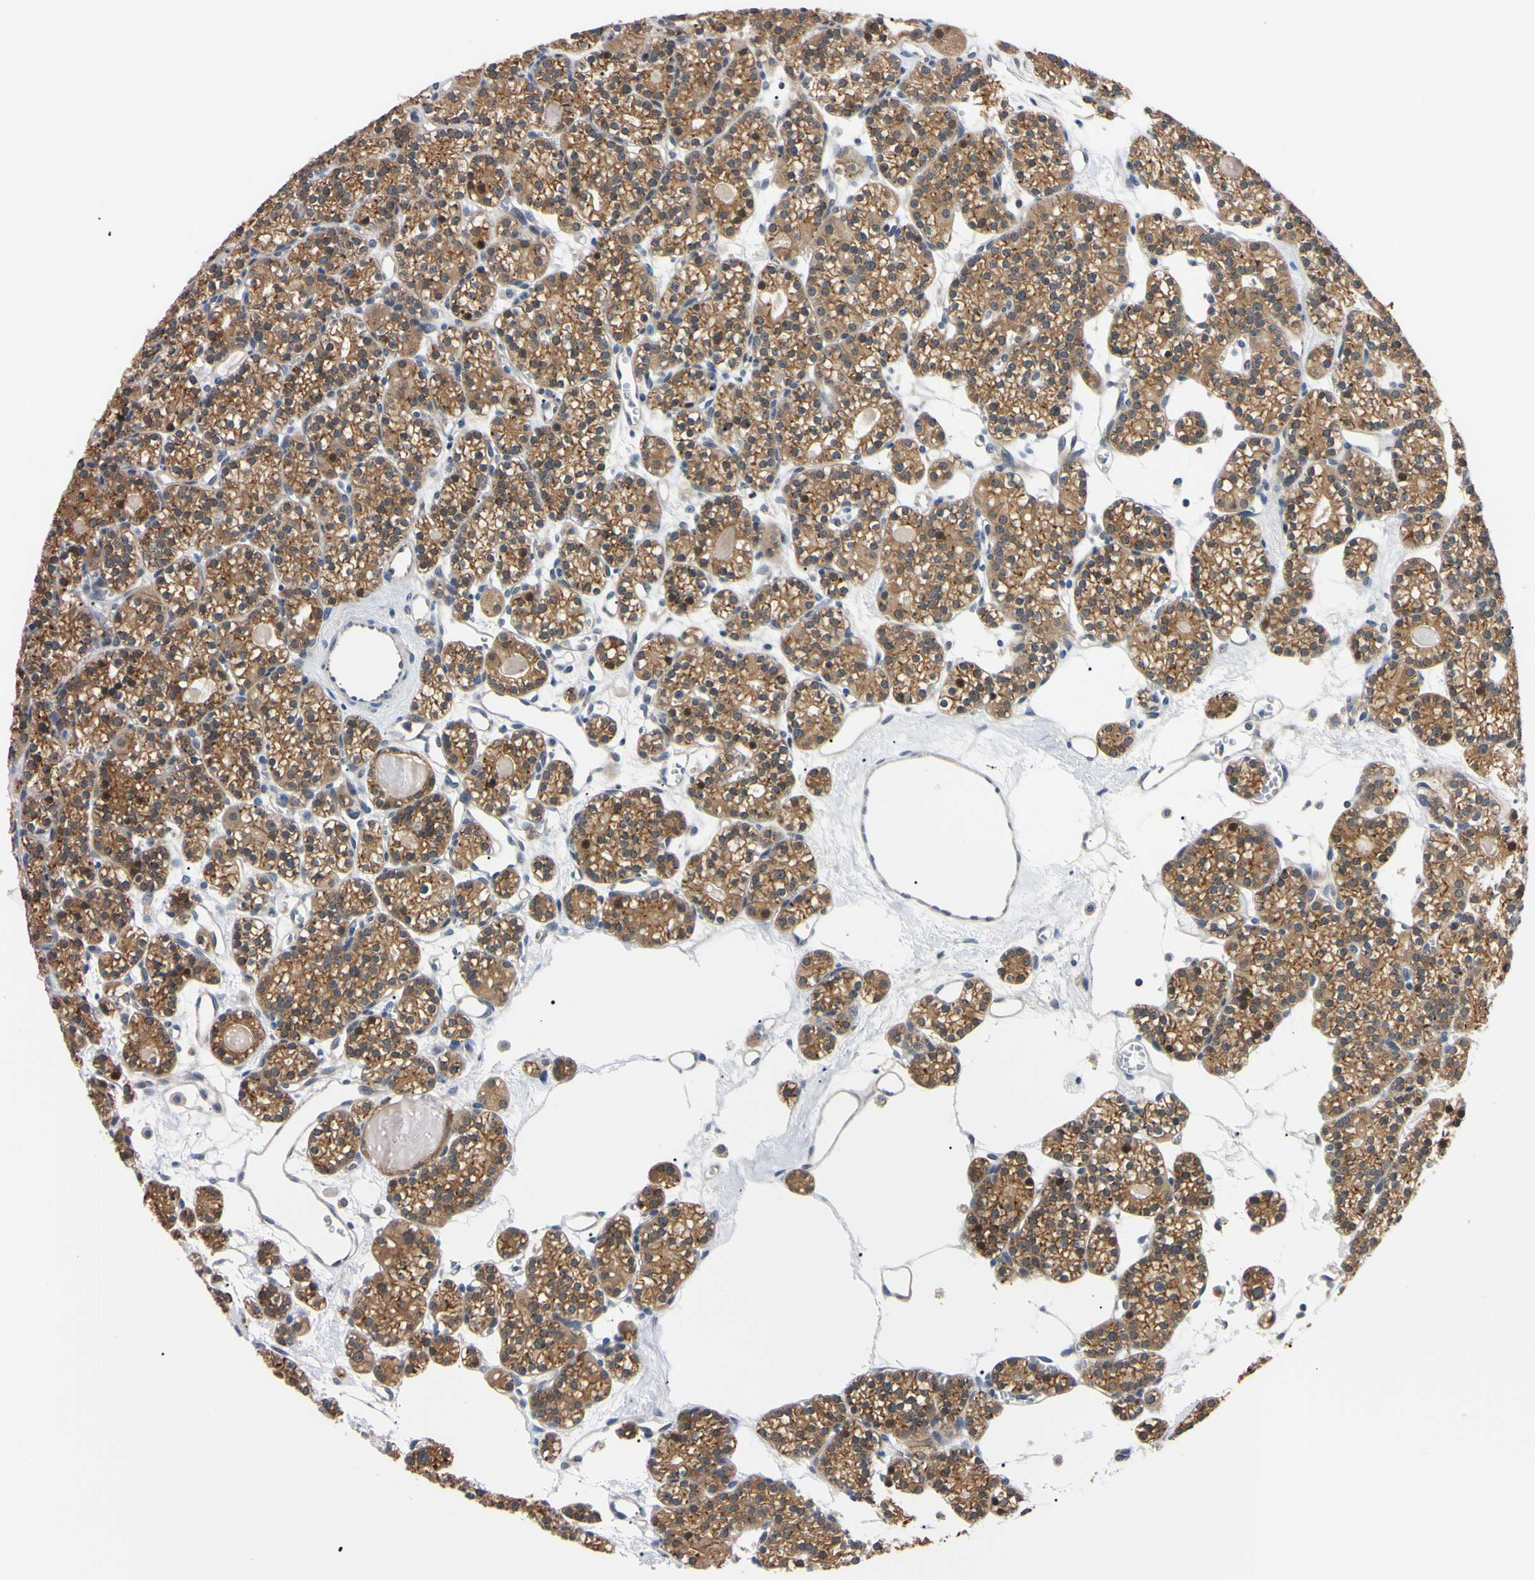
{"staining": {"intensity": "moderate", "quantity": "25%-75%", "location": "cytoplasmic/membranous"}, "tissue": "parathyroid gland", "cell_type": "Glandular cells", "image_type": "normal", "snomed": [{"axis": "morphology", "description": "Normal tissue, NOS"}, {"axis": "topography", "description": "Parathyroid gland"}], "caption": "Immunohistochemical staining of benign parathyroid gland shows medium levels of moderate cytoplasmic/membranous positivity in approximately 25%-75% of glandular cells.", "gene": "RARS1", "patient": {"sex": "female", "age": 64}}